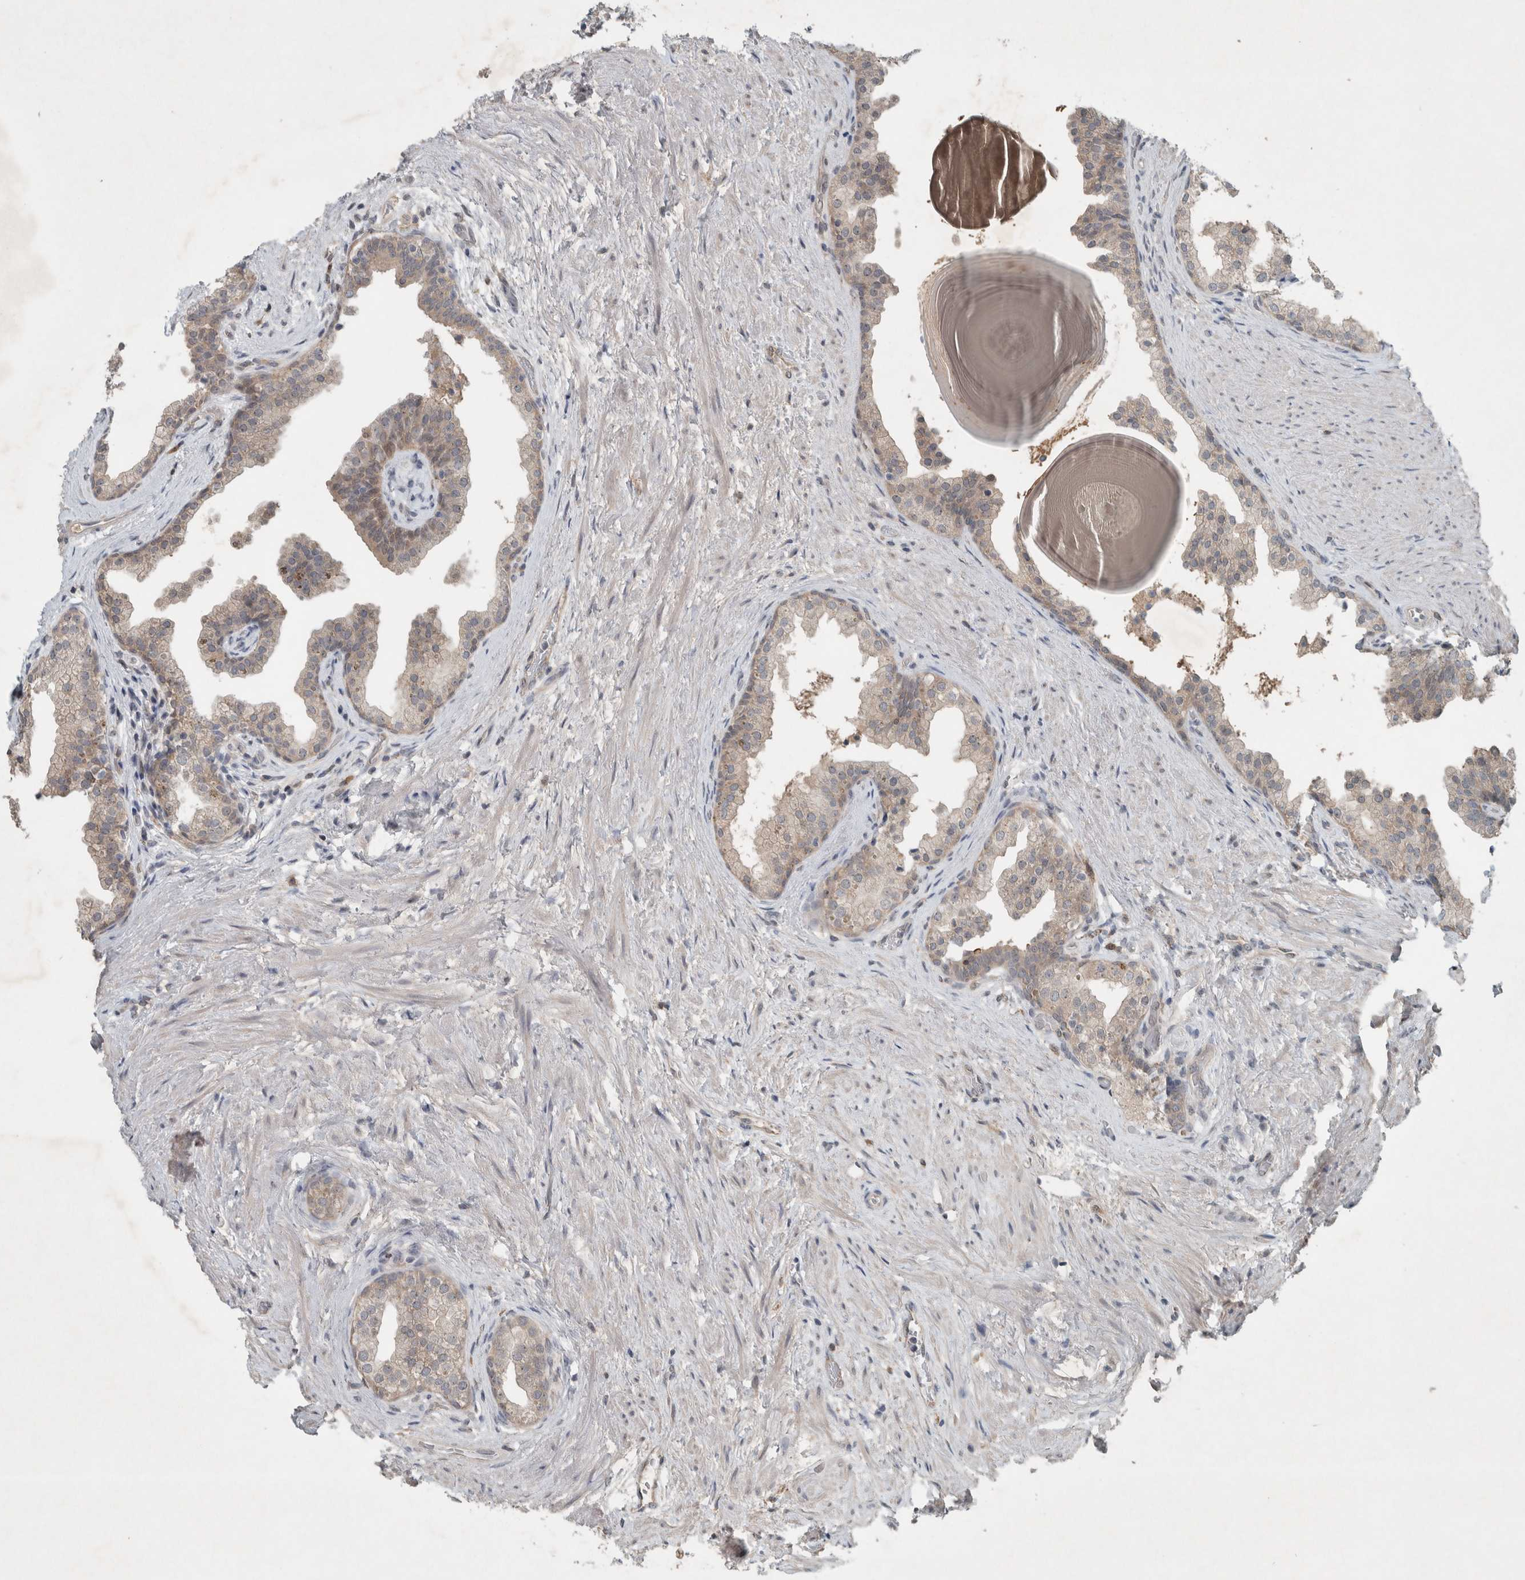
{"staining": {"intensity": "weak", "quantity": "25%-75%", "location": "cytoplasmic/membranous"}, "tissue": "prostate", "cell_type": "Glandular cells", "image_type": "normal", "snomed": [{"axis": "morphology", "description": "Normal tissue, NOS"}, {"axis": "topography", "description": "Prostate"}], "caption": "The image exhibits staining of unremarkable prostate, revealing weak cytoplasmic/membranous protein positivity (brown color) within glandular cells. (DAB (3,3'-diaminobenzidine) IHC with brightfield microscopy, high magnification).", "gene": "ENSG00000285245", "patient": {"sex": "male", "age": 48}}